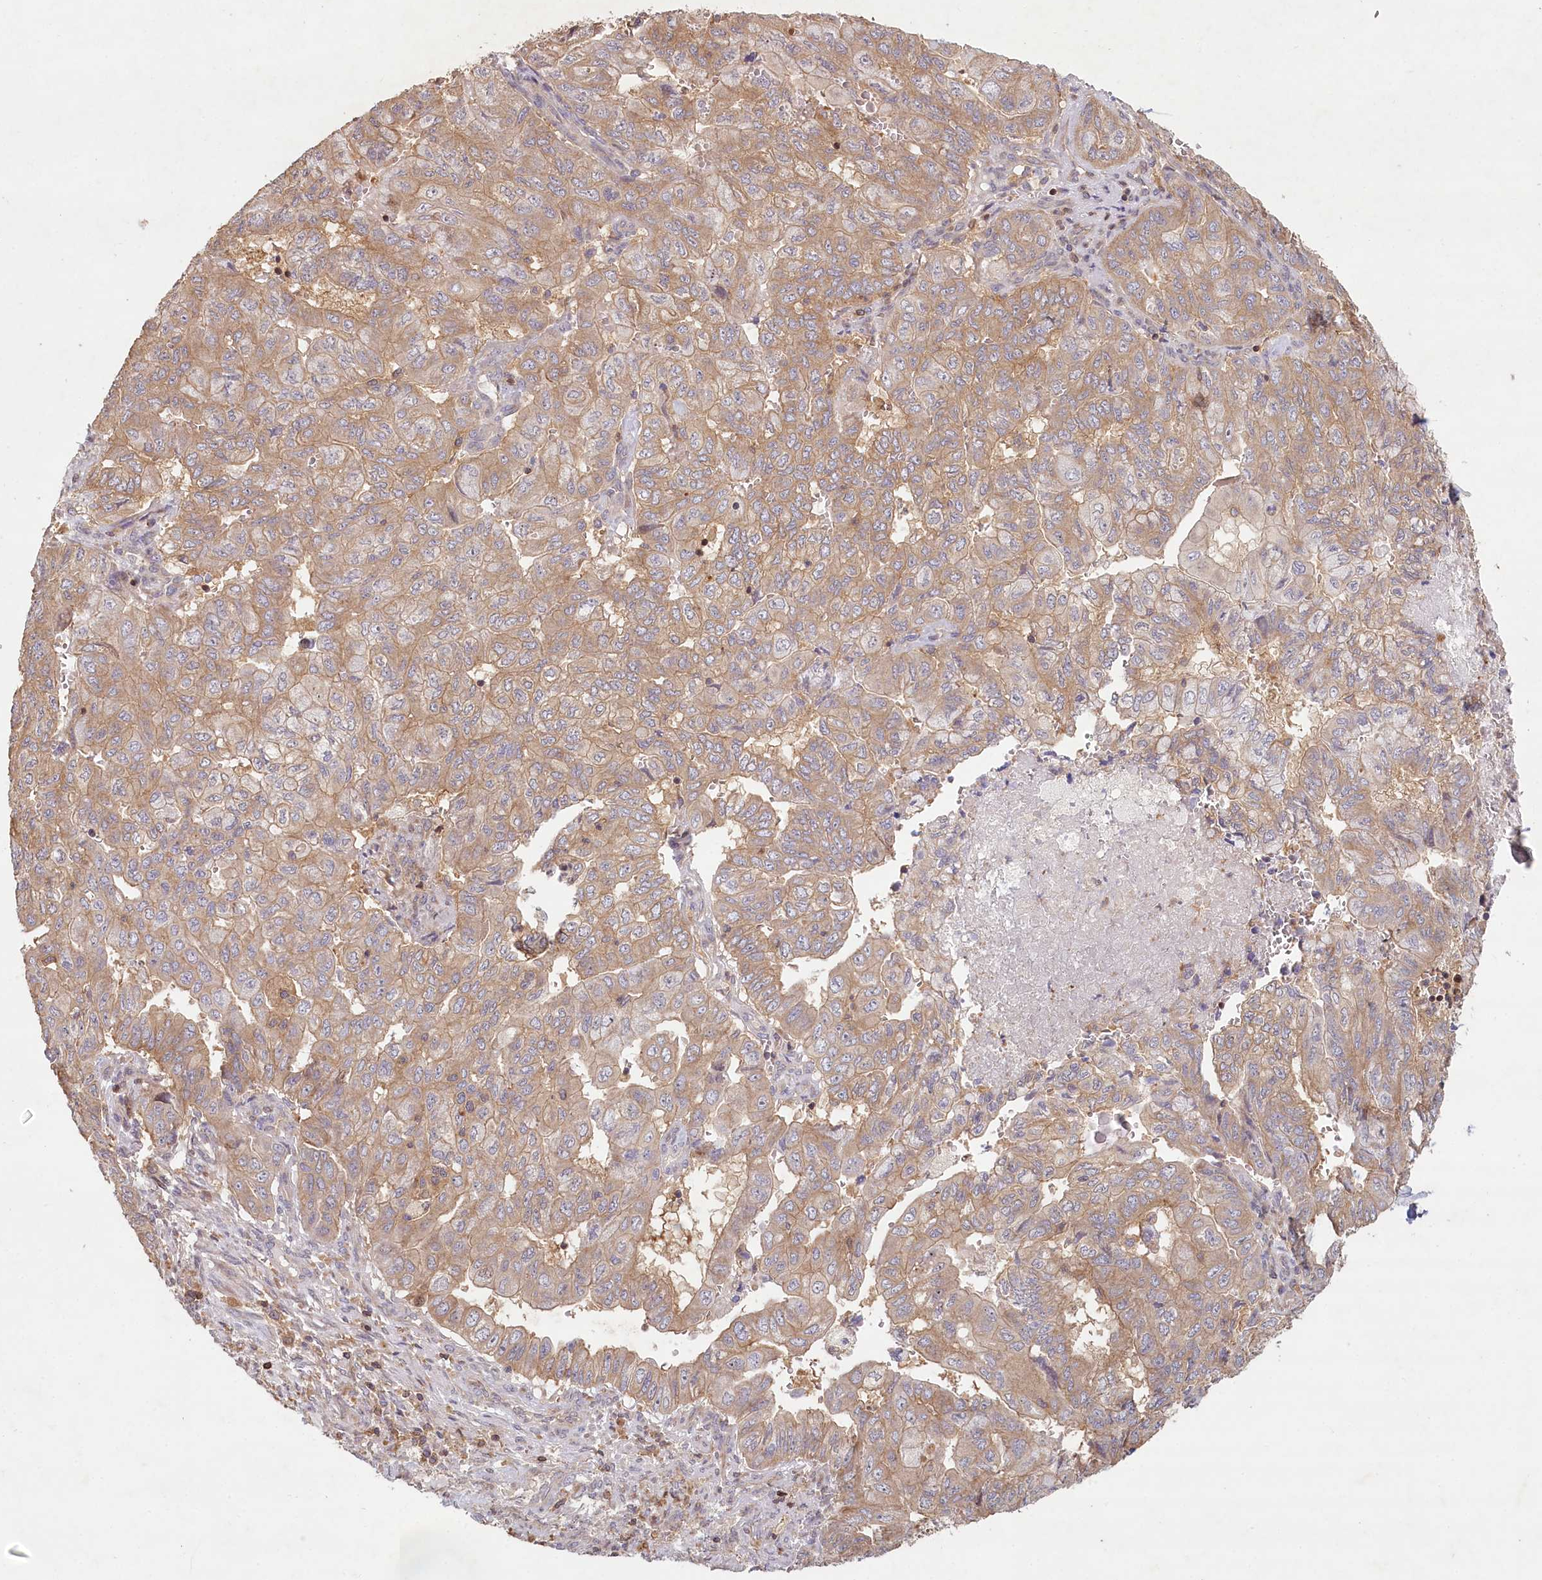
{"staining": {"intensity": "moderate", "quantity": ">75%", "location": "cytoplasmic/membranous"}, "tissue": "pancreatic cancer", "cell_type": "Tumor cells", "image_type": "cancer", "snomed": [{"axis": "morphology", "description": "Adenocarcinoma, NOS"}, {"axis": "topography", "description": "Pancreas"}], "caption": "There is medium levels of moderate cytoplasmic/membranous positivity in tumor cells of pancreatic cancer (adenocarcinoma), as demonstrated by immunohistochemical staining (brown color).", "gene": "HAL", "patient": {"sex": "male", "age": 51}}